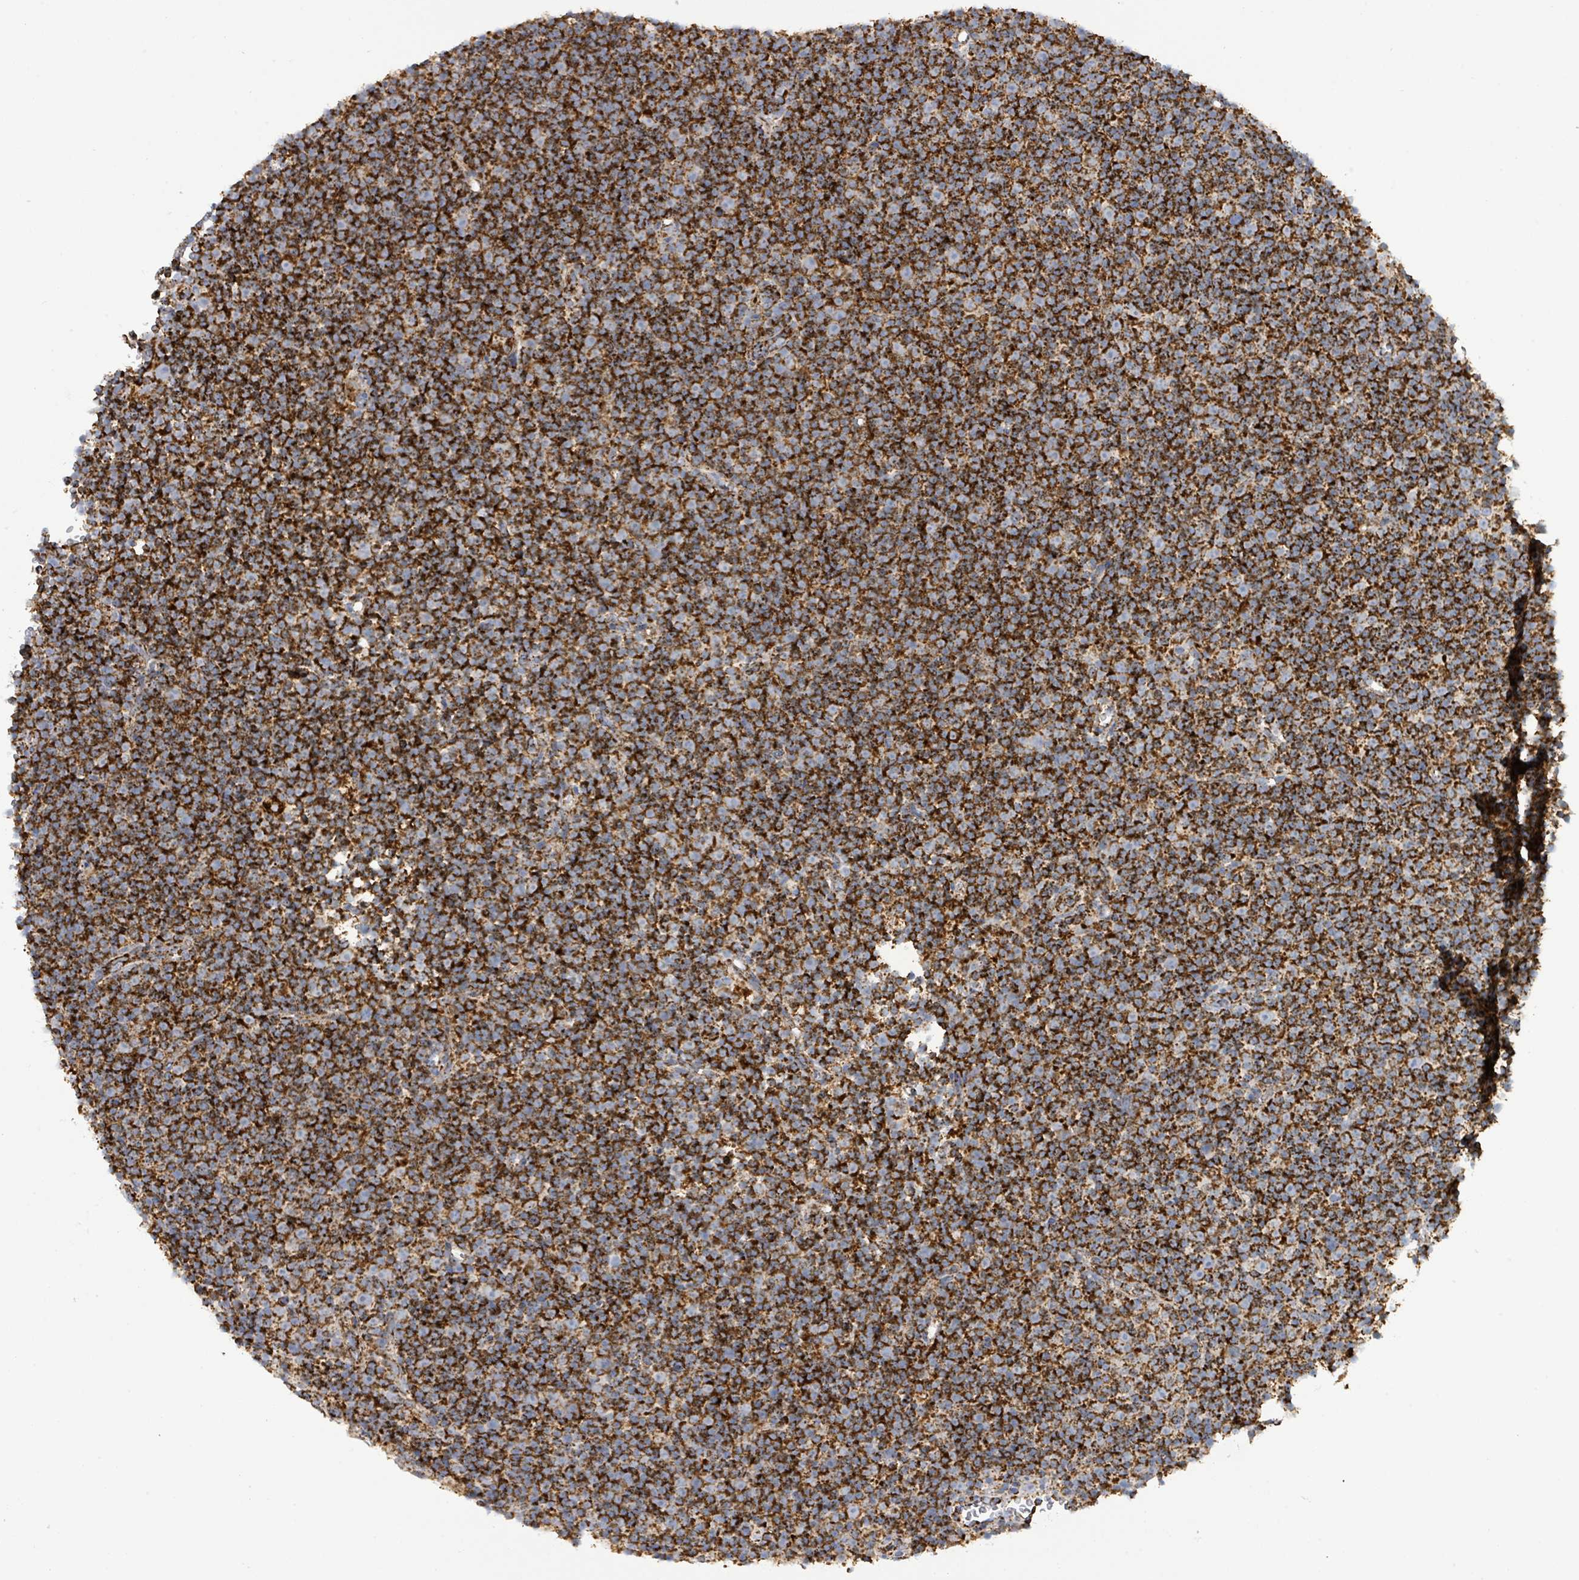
{"staining": {"intensity": "strong", "quantity": ">75%", "location": "cytoplasmic/membranous"}, "tissue": "lymphoma", "cell_type": "Tumor cells", "image_type": "cancer", "snomed": [{"axis": "morphology", "description": "Malignant lymphoma, non-Hodgkin's type, Low grade"}, {"axis": "topography", "description": "Lymph node"}], "caption": "Human malignant lymphoma, non-Hodgkin's type (low-grade) stained with a brown dye displays strong cytoplasmic/membranous positive positivity in approximately >75% of tumor cells.", "gene": "SUCLG2", "patient": {"sex": "female", "age": 67}}